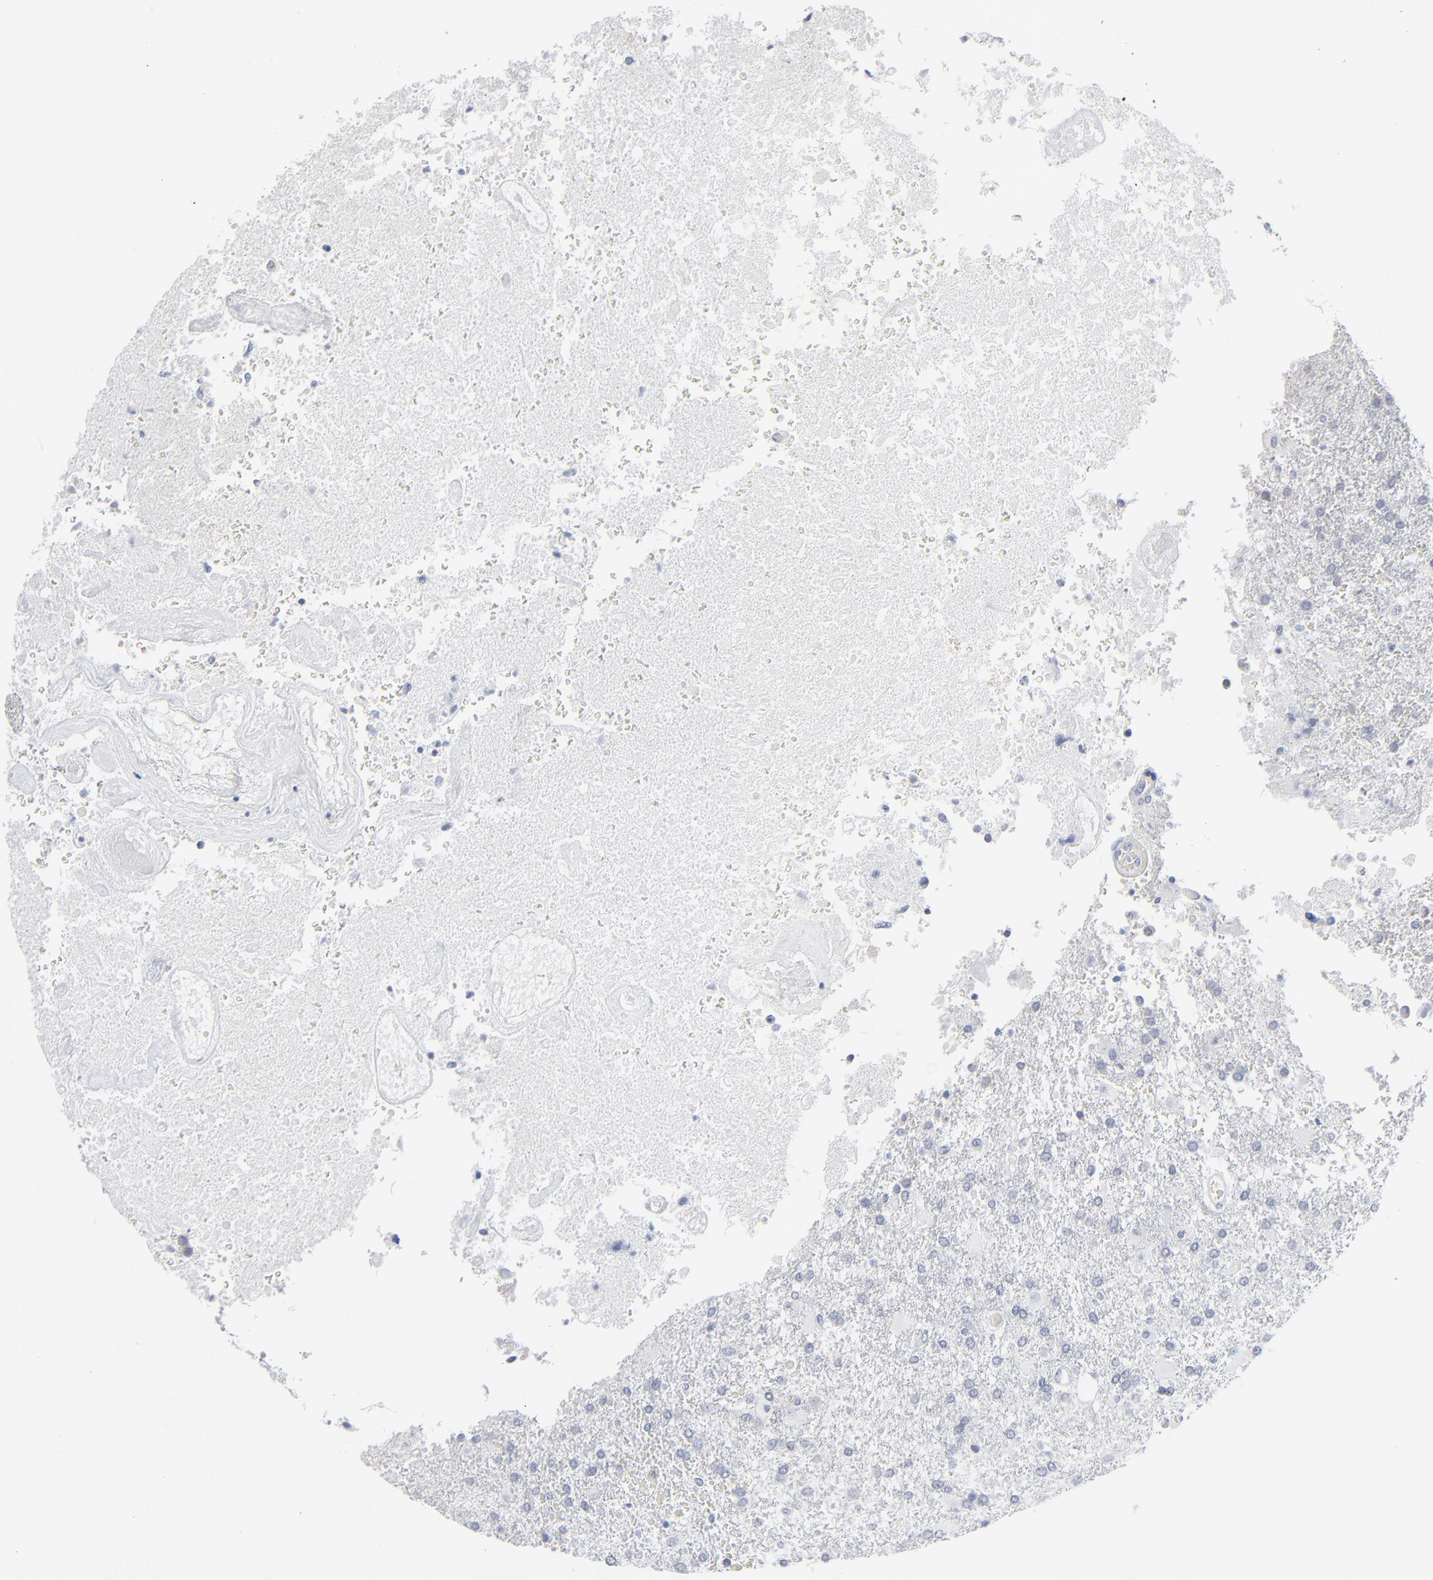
{"staining": {"intensity": "negative", "quantity": "none", "location": "none"}, "tissue": "glioma", "cell_type": "Tumor cells", "image_type": "cancer", "snomed": [{"axis": "morphology", "description": "Glioma, malignant, High grade"}, {"axis": "topography", "description": "Cerebral cortex"}], "caption": "Tumor cells are negative for protein expression in human malignant glioma (high-grade).", "gene": "PAGE1", "patient": {"sex": "male", "age": 79}}